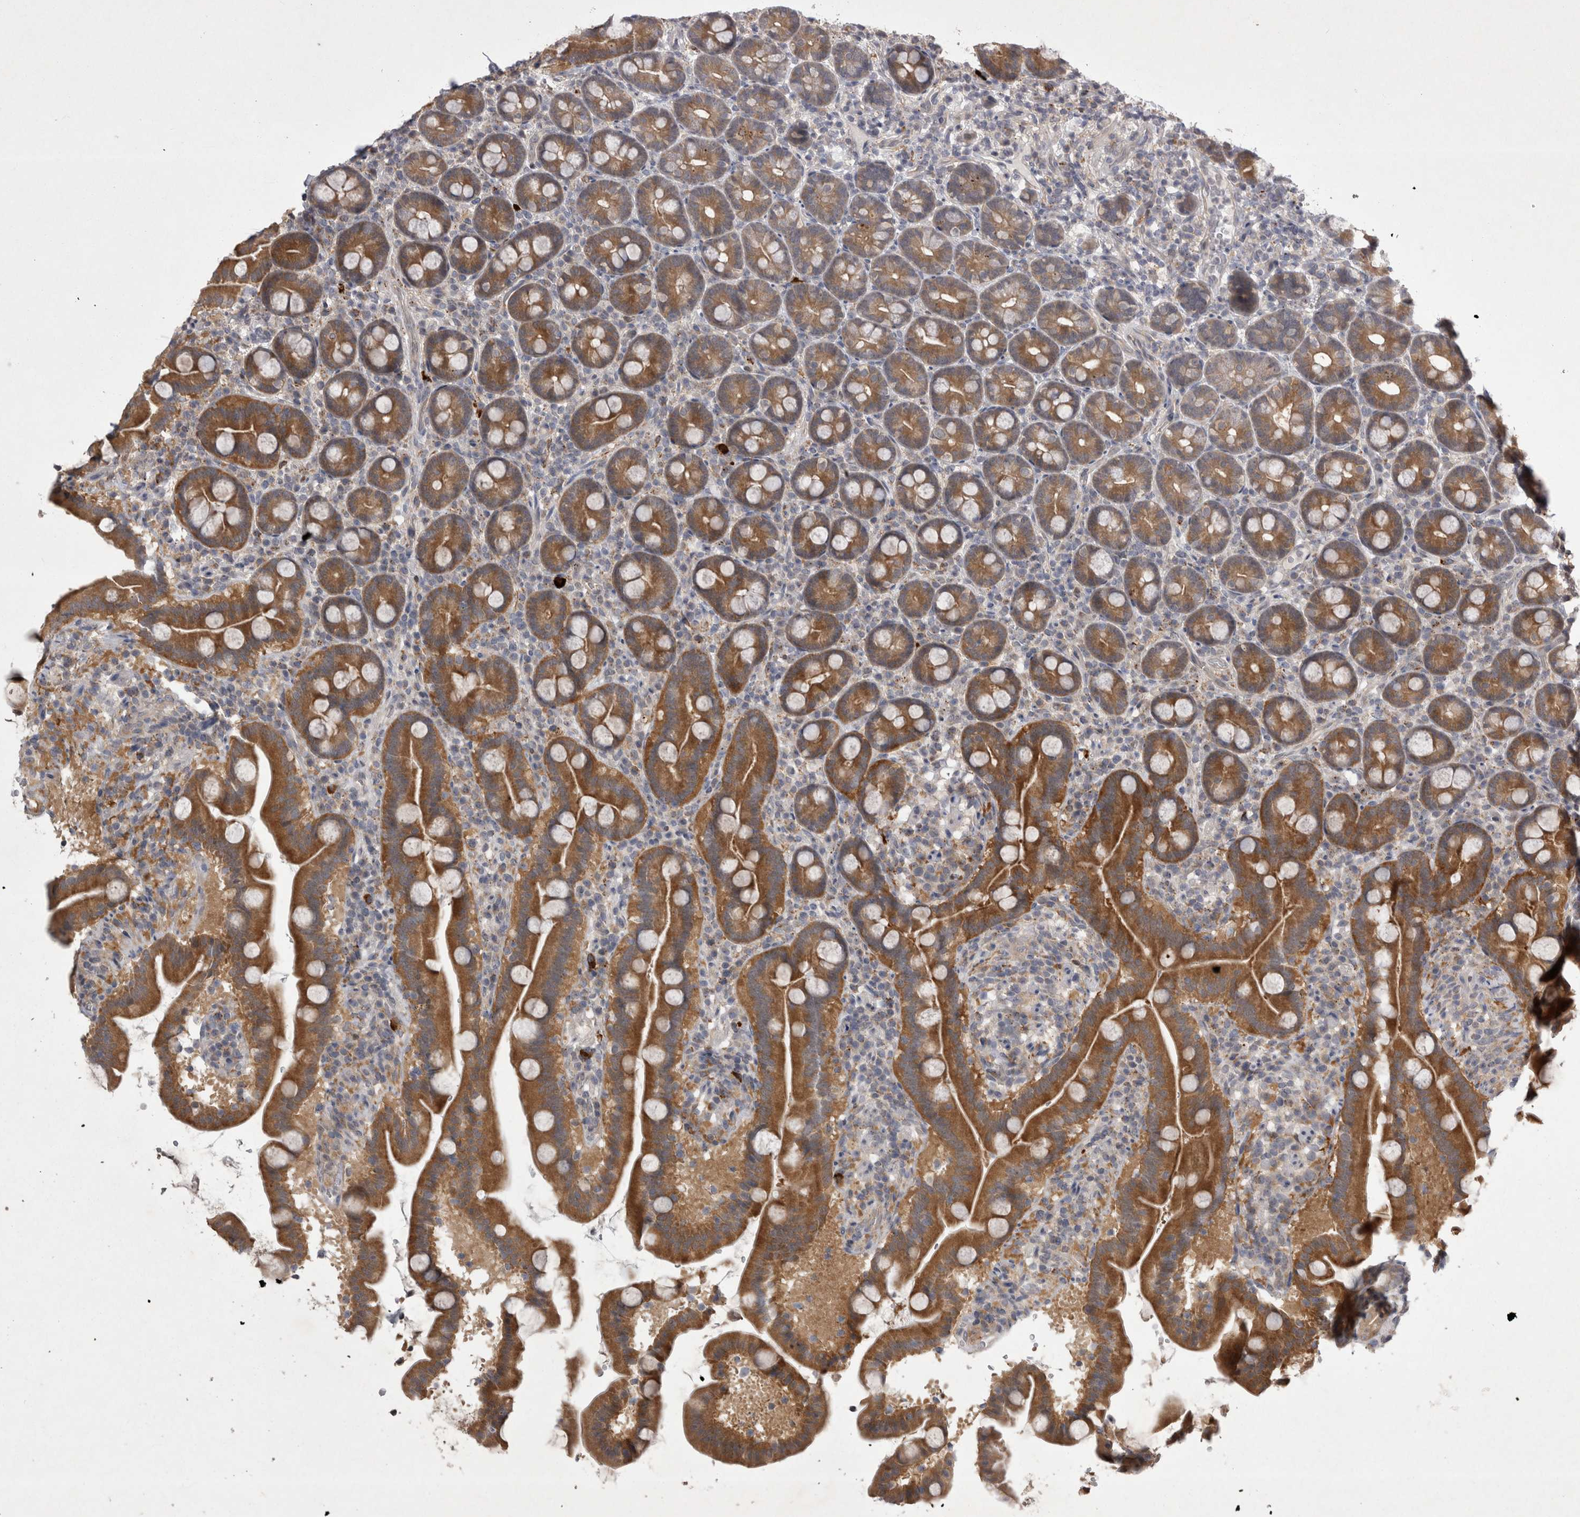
{"staining": {"intensity": "moderate", "quantity": ">75%", "location": "cytoplasmic/membranous"}, "tissue": "duodenum", "cell_type": "Glandular cells", "image_type": "normal", "snomed": [{"axis": "morphology", "description": "Normal tissue, NOS"}, {"axis": "topography", "description": "Duodenum"}], "caption": "The micrograph exhibits immunohistochemical staining of benign duodenum. There is moderate cytoplasmic/membranous staining is present in approximately >75% of glandular cells. (brown staining indicates protein expression, while blue staining denotes nuclei).", "gene": "CTBS", "patient": {"sex": "male", "age": 54}}